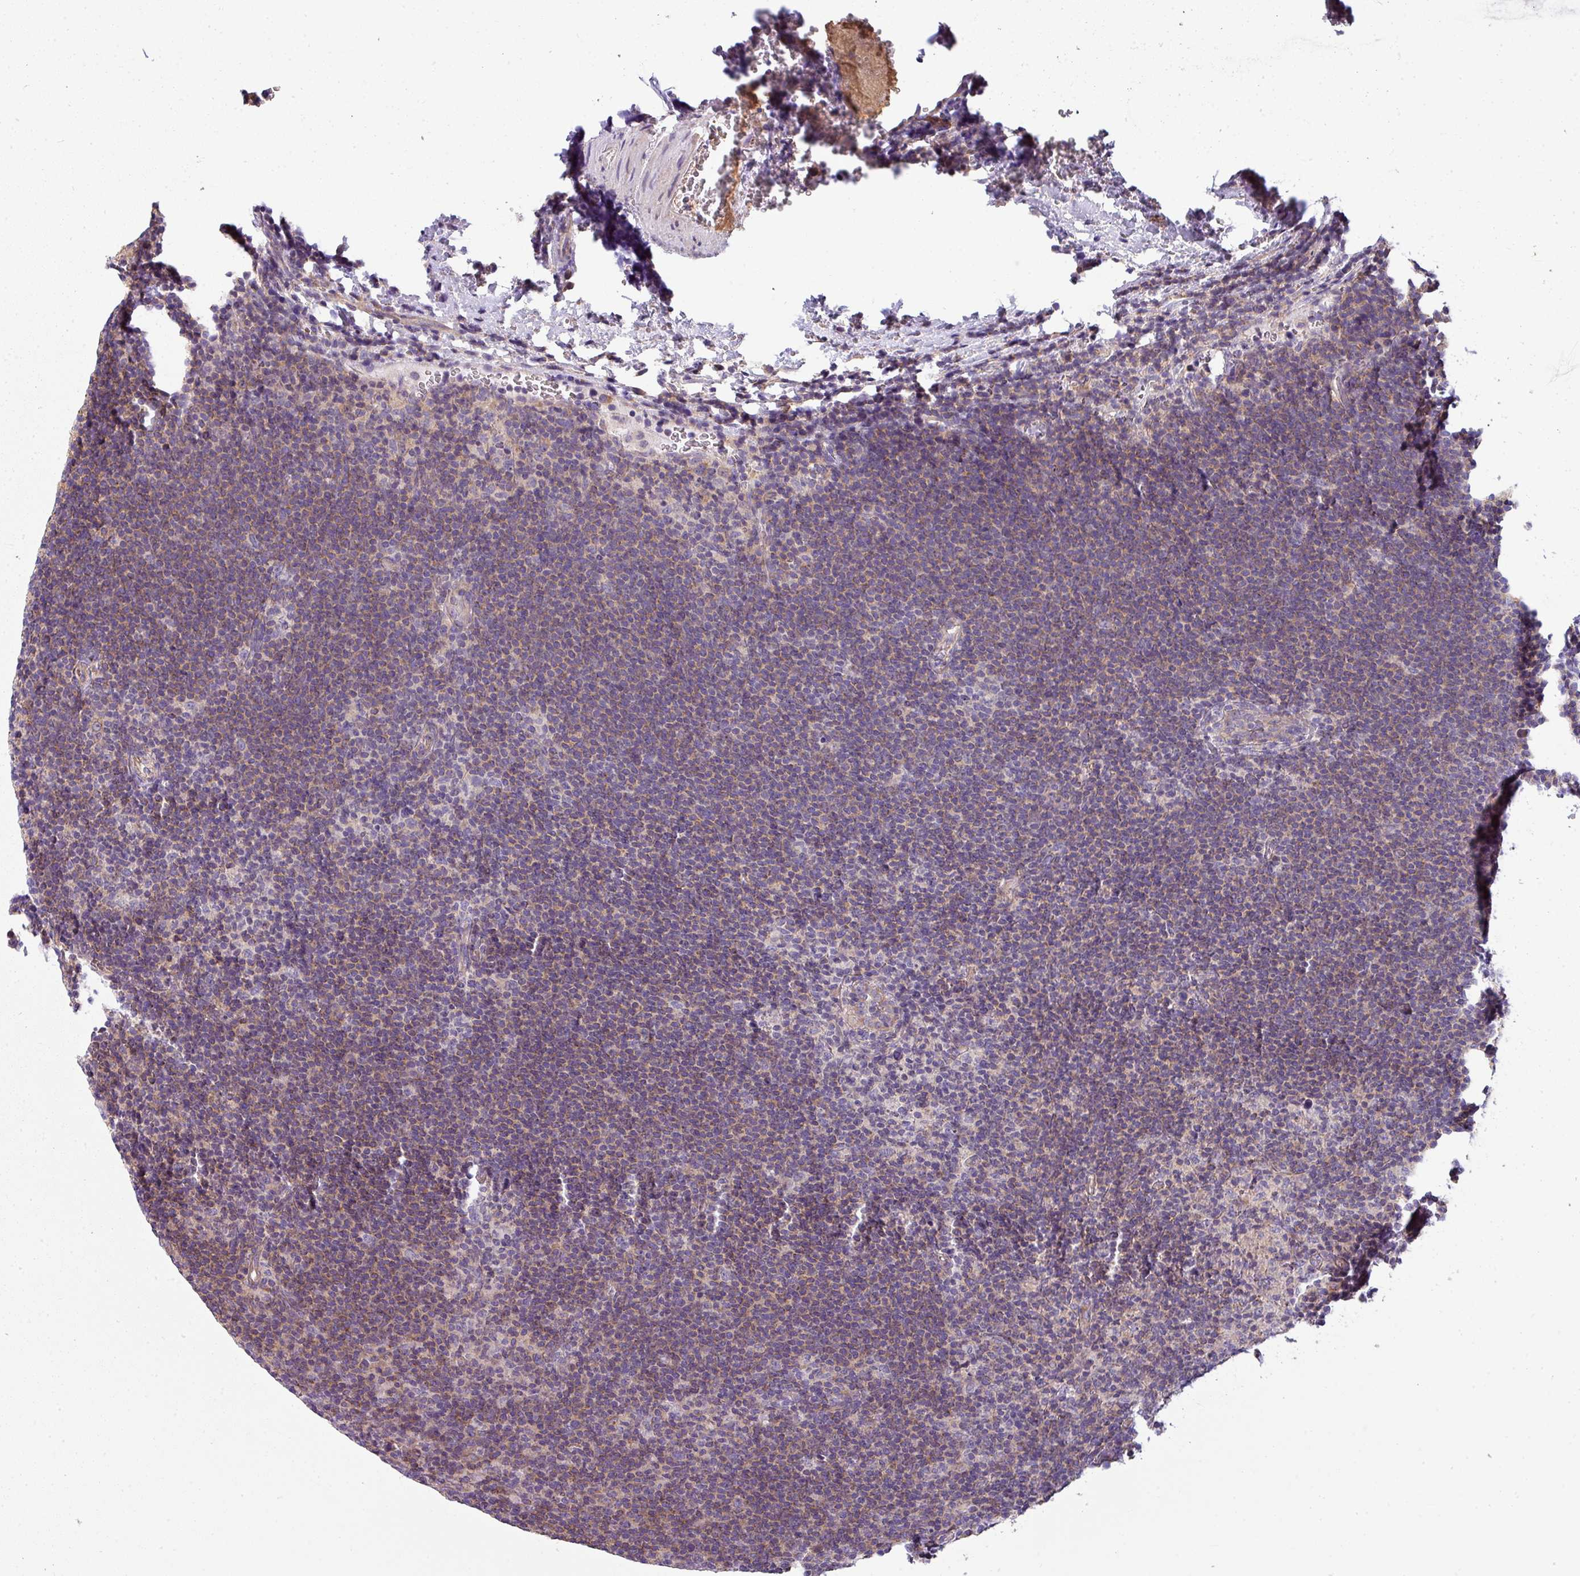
{"staining": {"intensity": "negative", "quantity": "none", "location": "none"}, "tissue": "lymphoma", "cell_type": "Tumor cells", "image_type": "cancer", "snomed": [{"axis": "morphology", "description": "Hodgkin's disease, NOS"}, {"axis": "topography", "description": "Lymph node"}], "caption": "This is an immunohistochemistry (IHC) histopathology image of lymphoma. There is no expression in tumor cells.", "gene": "PALS2", "patient": {"sex": "female", "age": 57}}